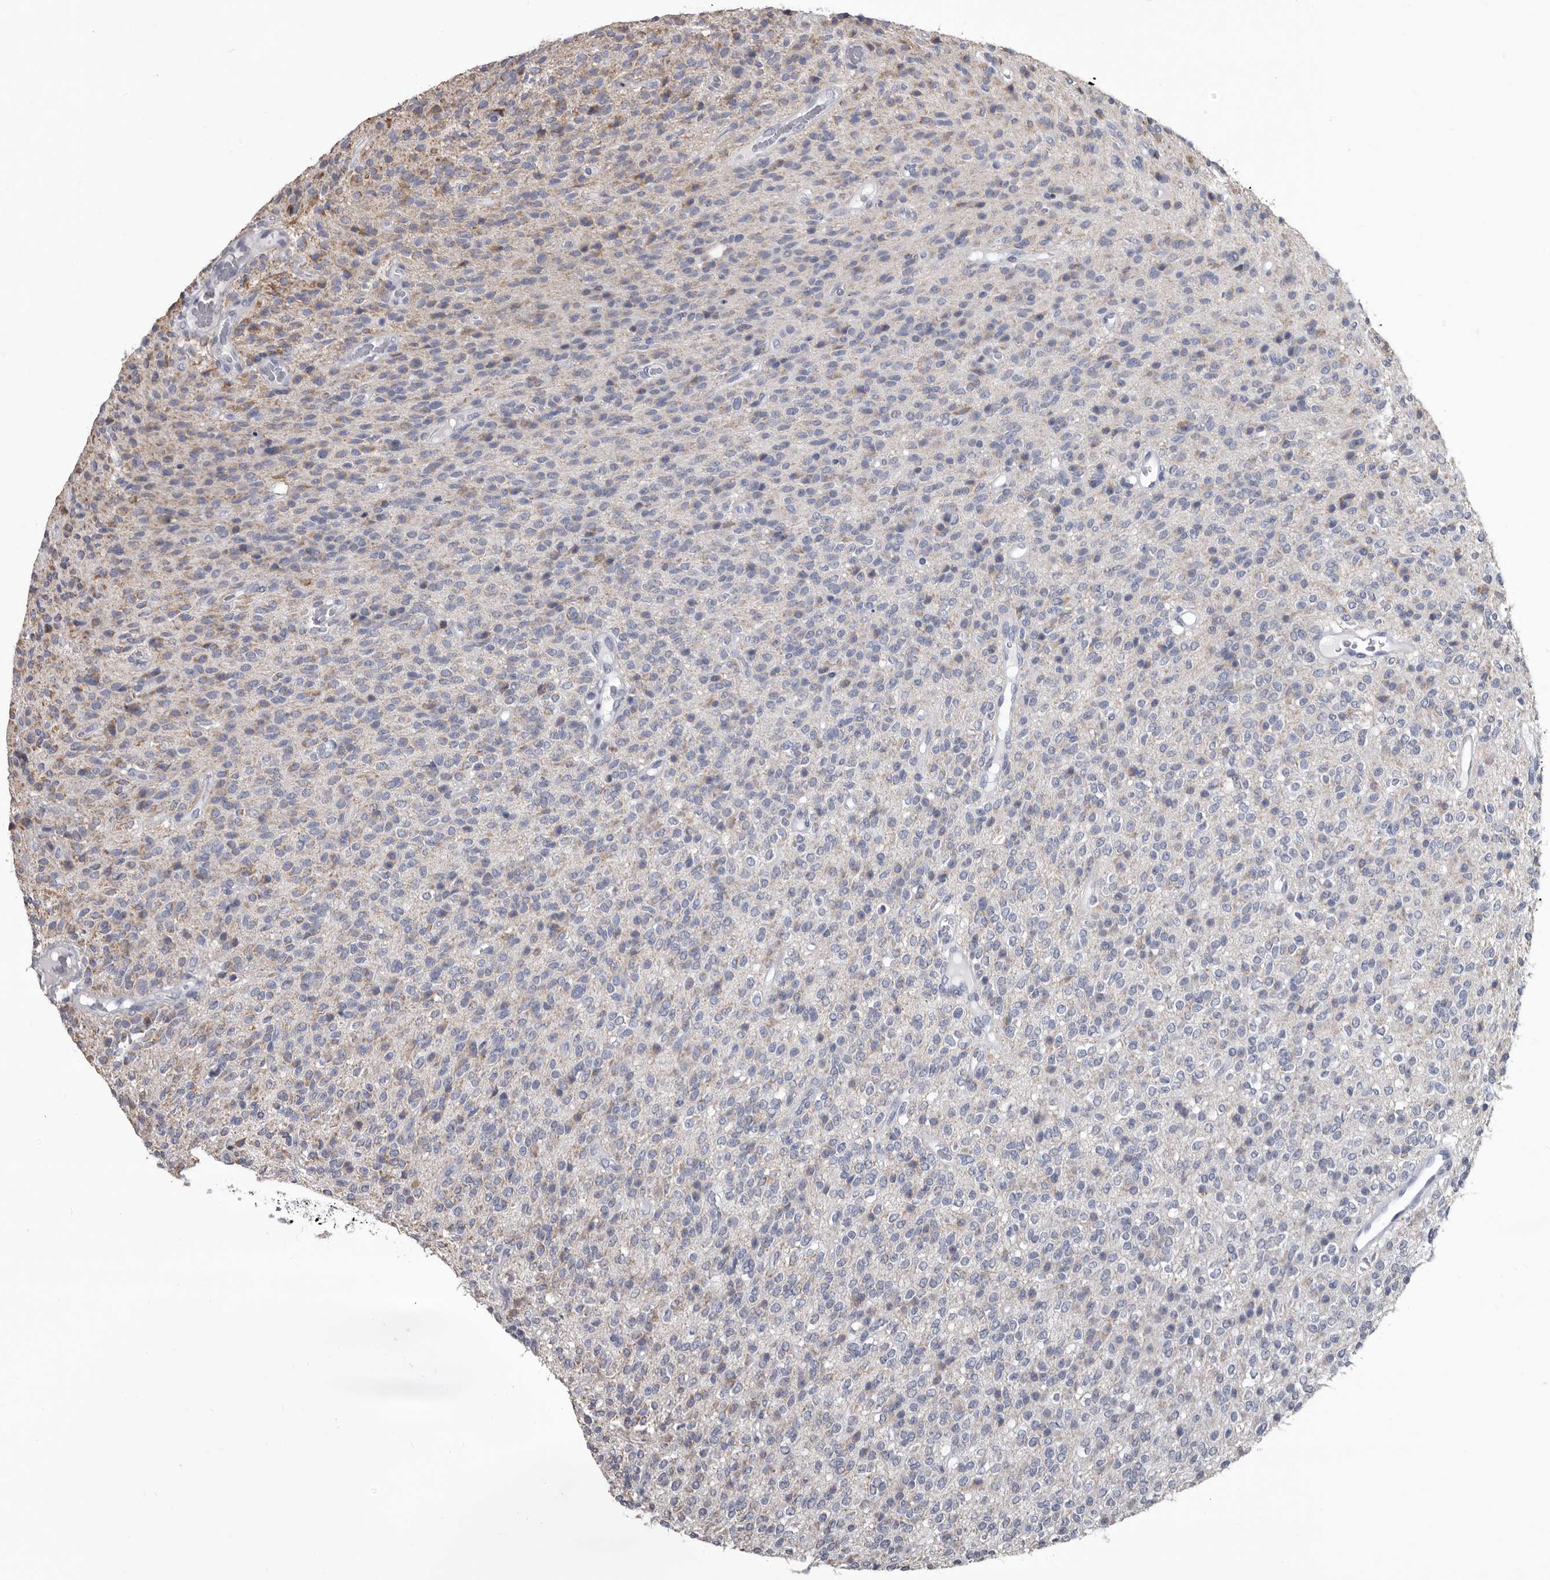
{"staining": {"intensity": "moderate", "quantity": "<25%", "location": "cytoplasmic/membranous"}, "tissue": "glioma", "cell_type": "Tumor cells", "image_type": "cancer", "snomed": [{"axis": "morphology", "description": "Glioma, malignant, High grade"}, {"axis": "topography", "description": "Brain"}], "caption": "This is an image of IHC staining of malignant glioma (high-grade), which shows moderate staining in the cytoplasmic/membranous of tumor cells.", "gene": "ALDH5A1", "patient": {"sex": "male", "age": 34}}